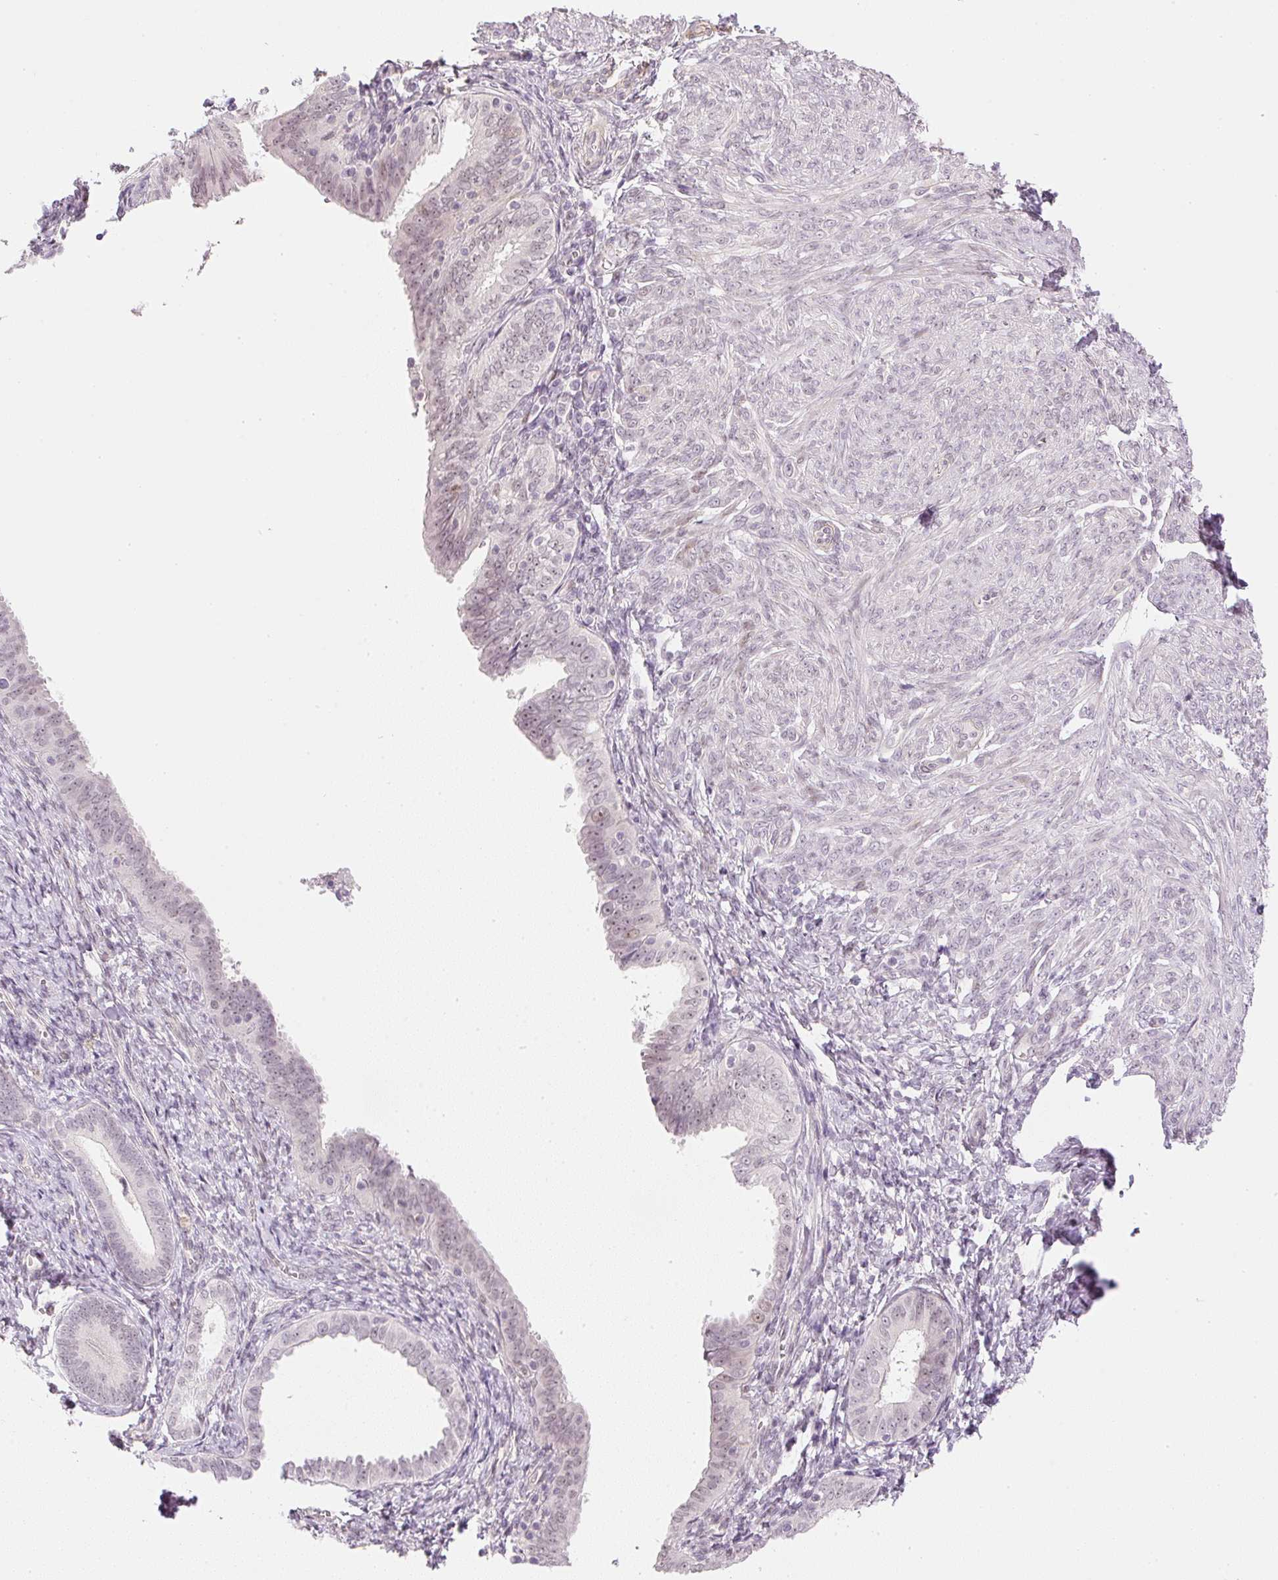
{"staining": {"intensity": "weak", "quantity": "<25%", "location": "nuclear"}, "tissue": "endometrial cancer", "cell_type": "Tumor cells", "image_type": "cancer", "snomed": [{"axis": "morphology", "description": "Adenocarcinoma, NOS"}, {"axis": "topography", "description": "Endometrium"}], "caption": "Protein analysis of endometrial cancer shows no significant staining in tumor cells.", "gene": "DPPA4", "patient": {"sex": "female", "age": 87}}